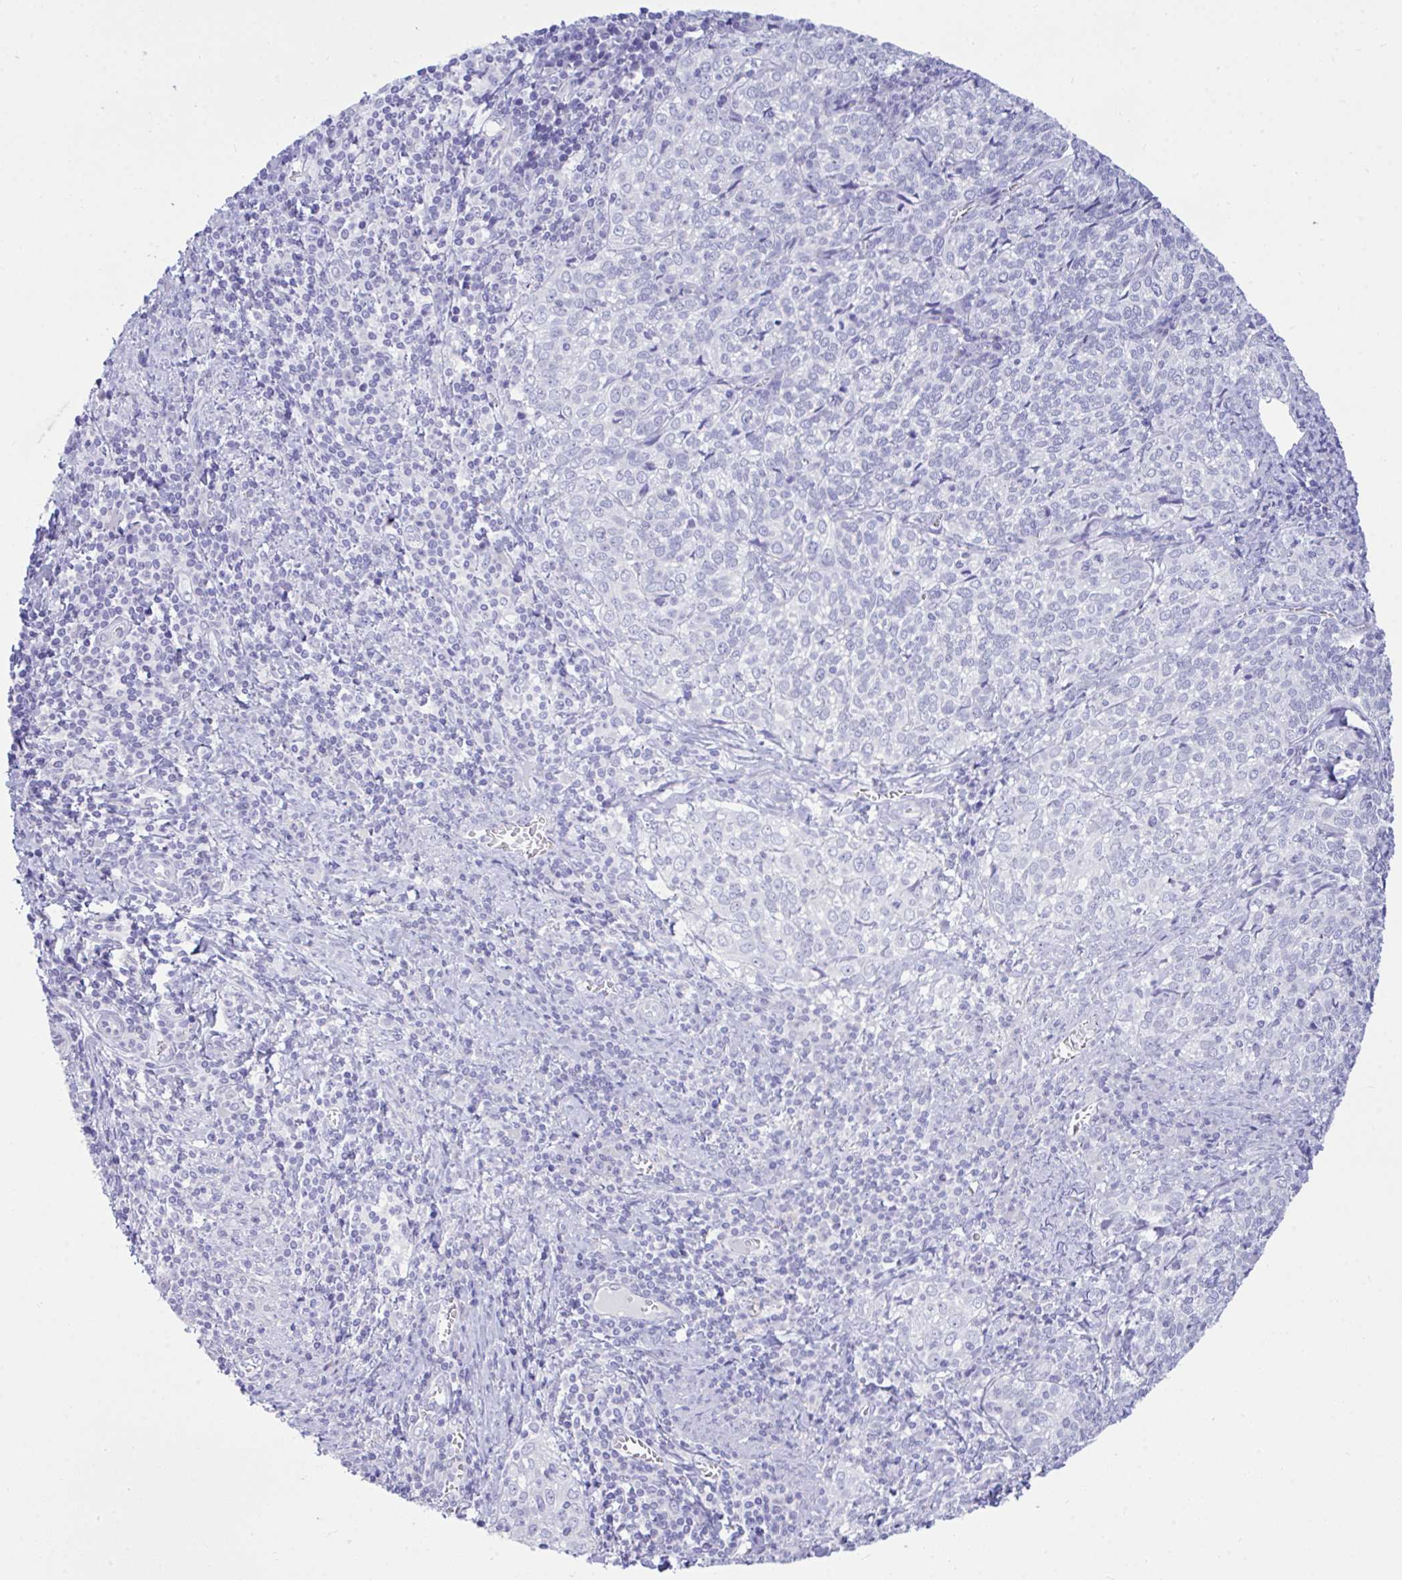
{"staining": {"intensity": "negative", "quantity": "none", "location": "none"}, "tissue": "cervical cancer", "cell_type": "Tumor cells", "image_type": "cancer", "snomed": [{"axis": "morphology", "description": "Normal tissue, NOS"}, {"axis": "morphology", "description": "Squamous cell carcinoma, NOS"}, {"axis": "topography", "description": "Vagina"}, {"axis": "topography", "description": "Cervix"}], "caption": "Immunohistochemical staining of cervical squamous cell carcinoma exhibits no significant staining in tumor cells. (IHC, brightfield microscopy, high magnification).", "gene": "PLEKHH1", "patient": {"sex": "female", "age": 45}}